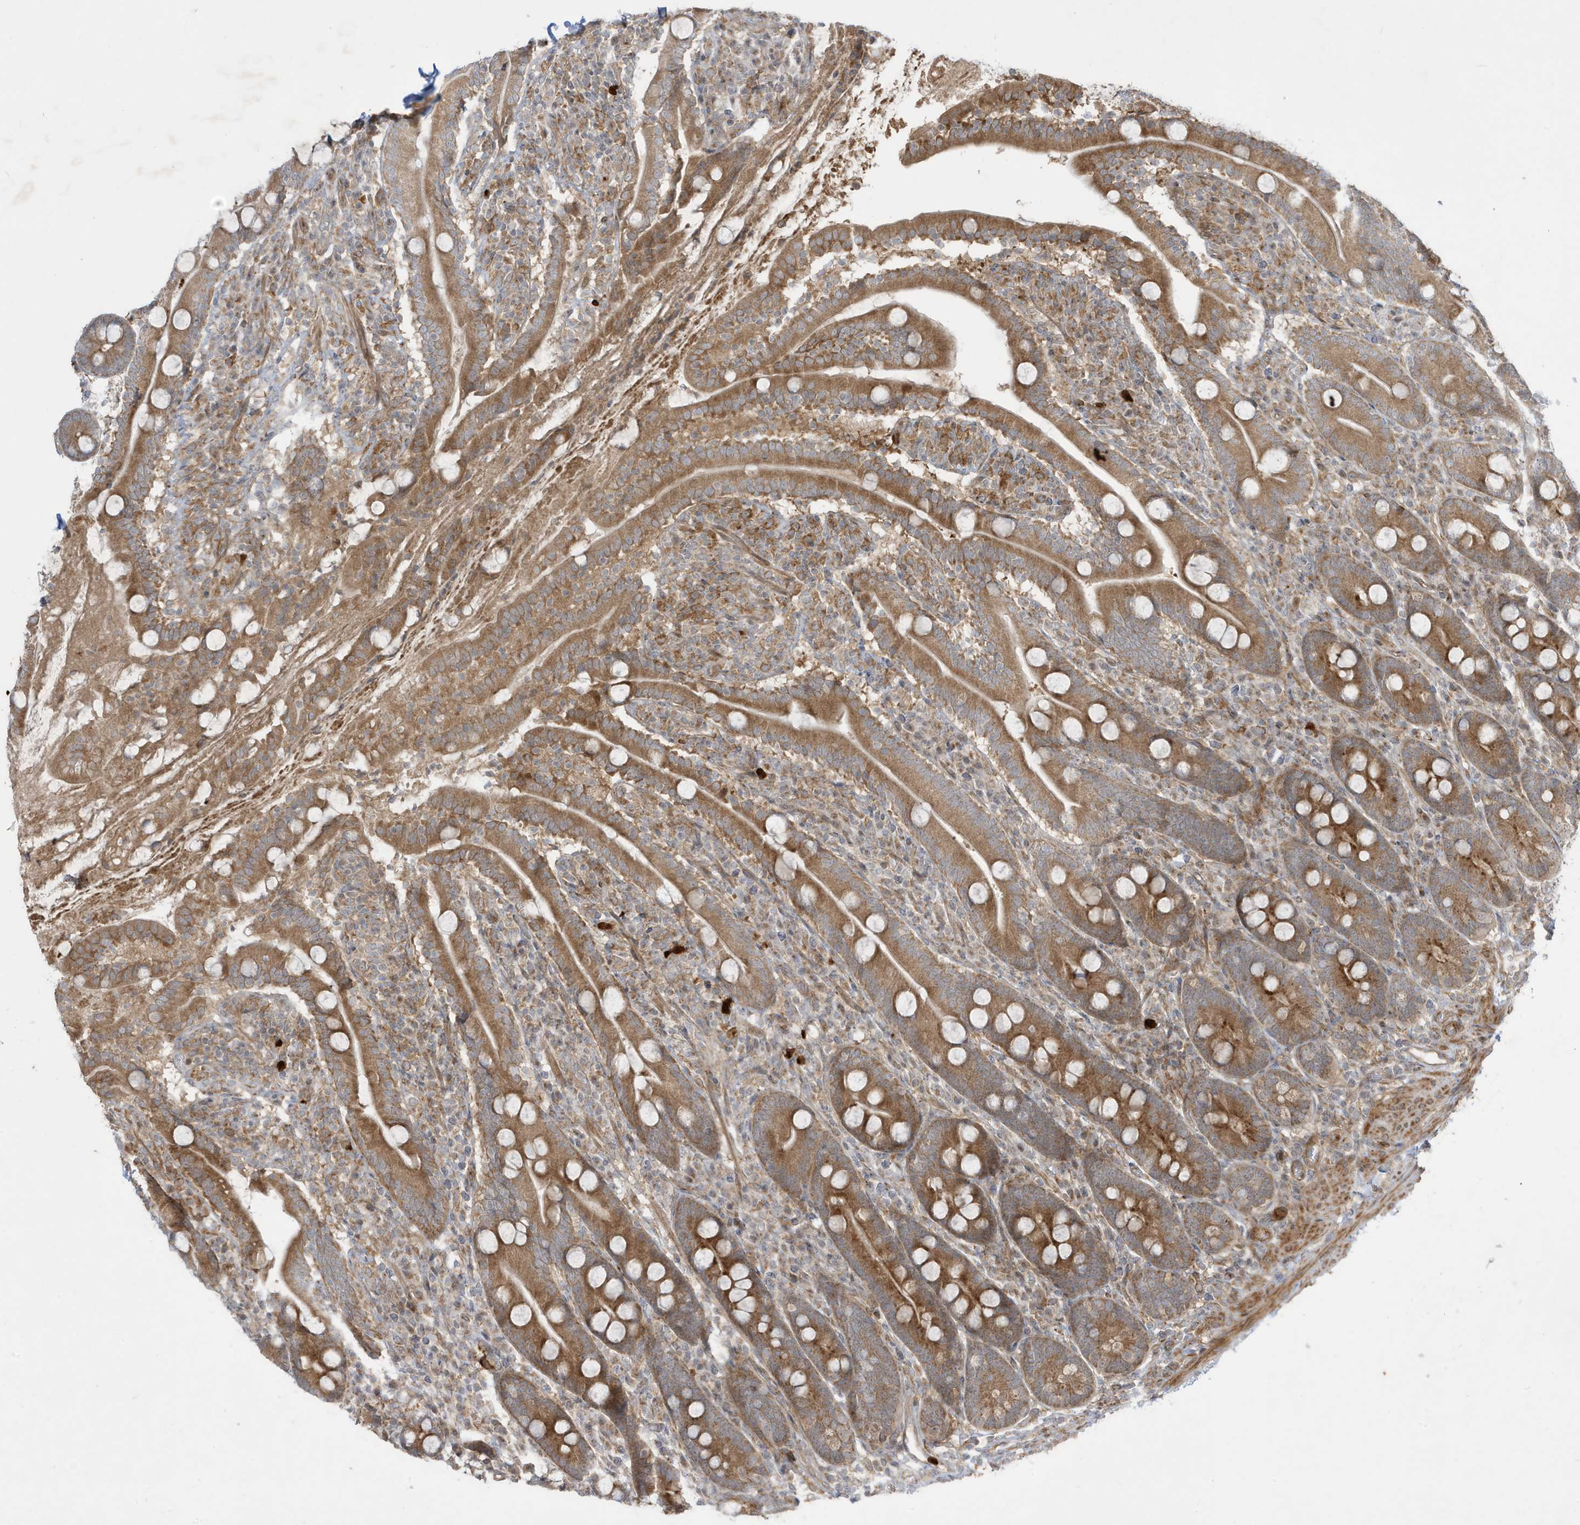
{"staining": {"intensity": "moderate", "quantity": ">75%", "location": "cytoplasmic/membranous"}, "tissue": "duodenum", "cell_type": "Glandular cells", "image_type": "normal", "snomed": [{"axis": "morphology", "description": "Normal tissue, NOS"}, {"axis": "topography", "description": "Duodenum"}], "caption": "Glandular cells exhibit moderate cytoplasmic/membranous expression in about >75% of cells in benign duodenum.", "gene": "IFT57", "patient": {"sex": "male", "age": 35}}